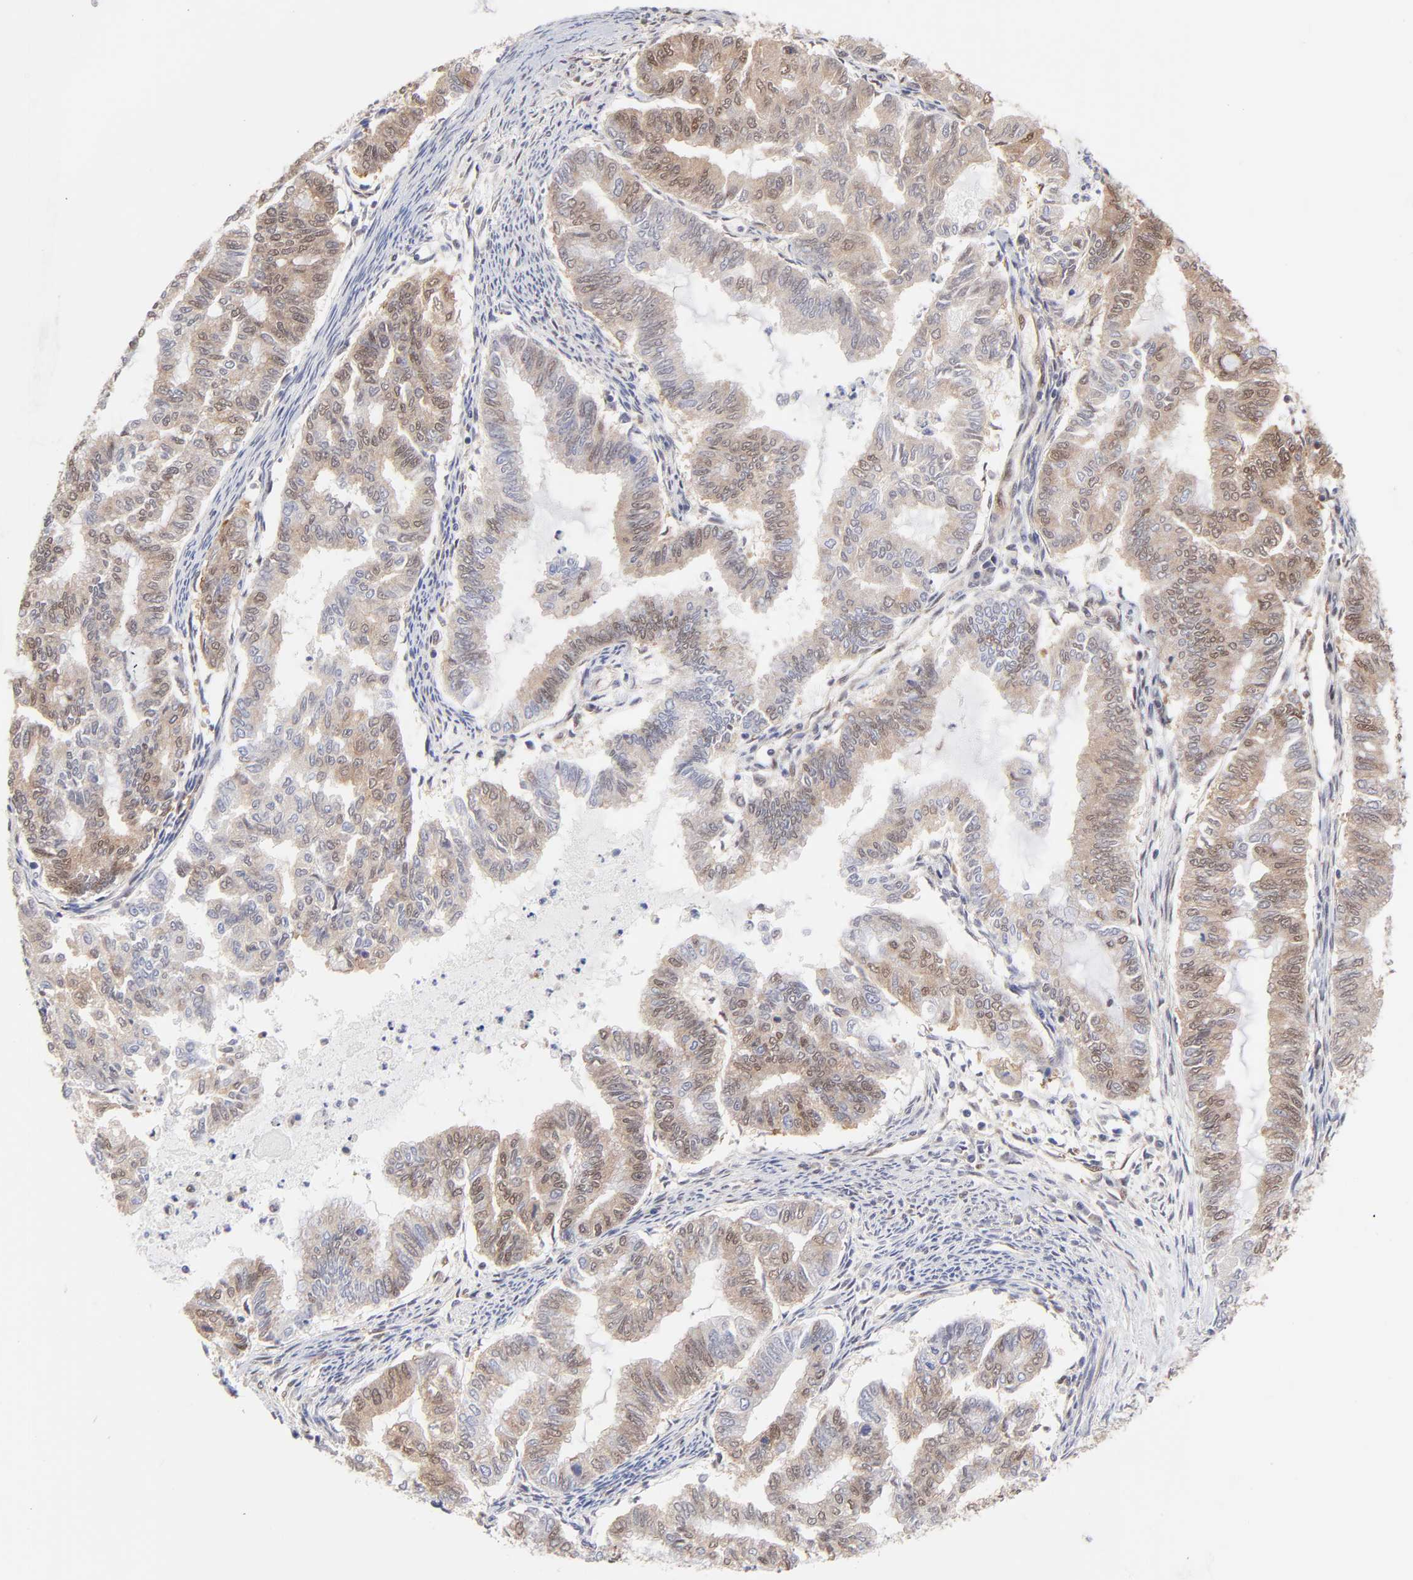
{"staining": {"intensity": "weak", "quantity": "25%-75%", "location": "cytoplasmic/membranous,nuclear"}, "tissue": "endometrial cancer", "cell_type": "Tumor cells", "image_type": "cancer", "snomed": [{"axis": "morphology", "description": "Adenocarcinoma, NOS"}, {"axis": "topography", "description": "Endometrium"}], "caption": "Endometrial cancer tissue demonstrates weak cytoplasmic/membranous and nuclear positivity in about 25%-75% of tumor cells, visualized by immunohistochemistry.", "gene": "PSMC4", "patient": {"sex": "female", "age": 79}}